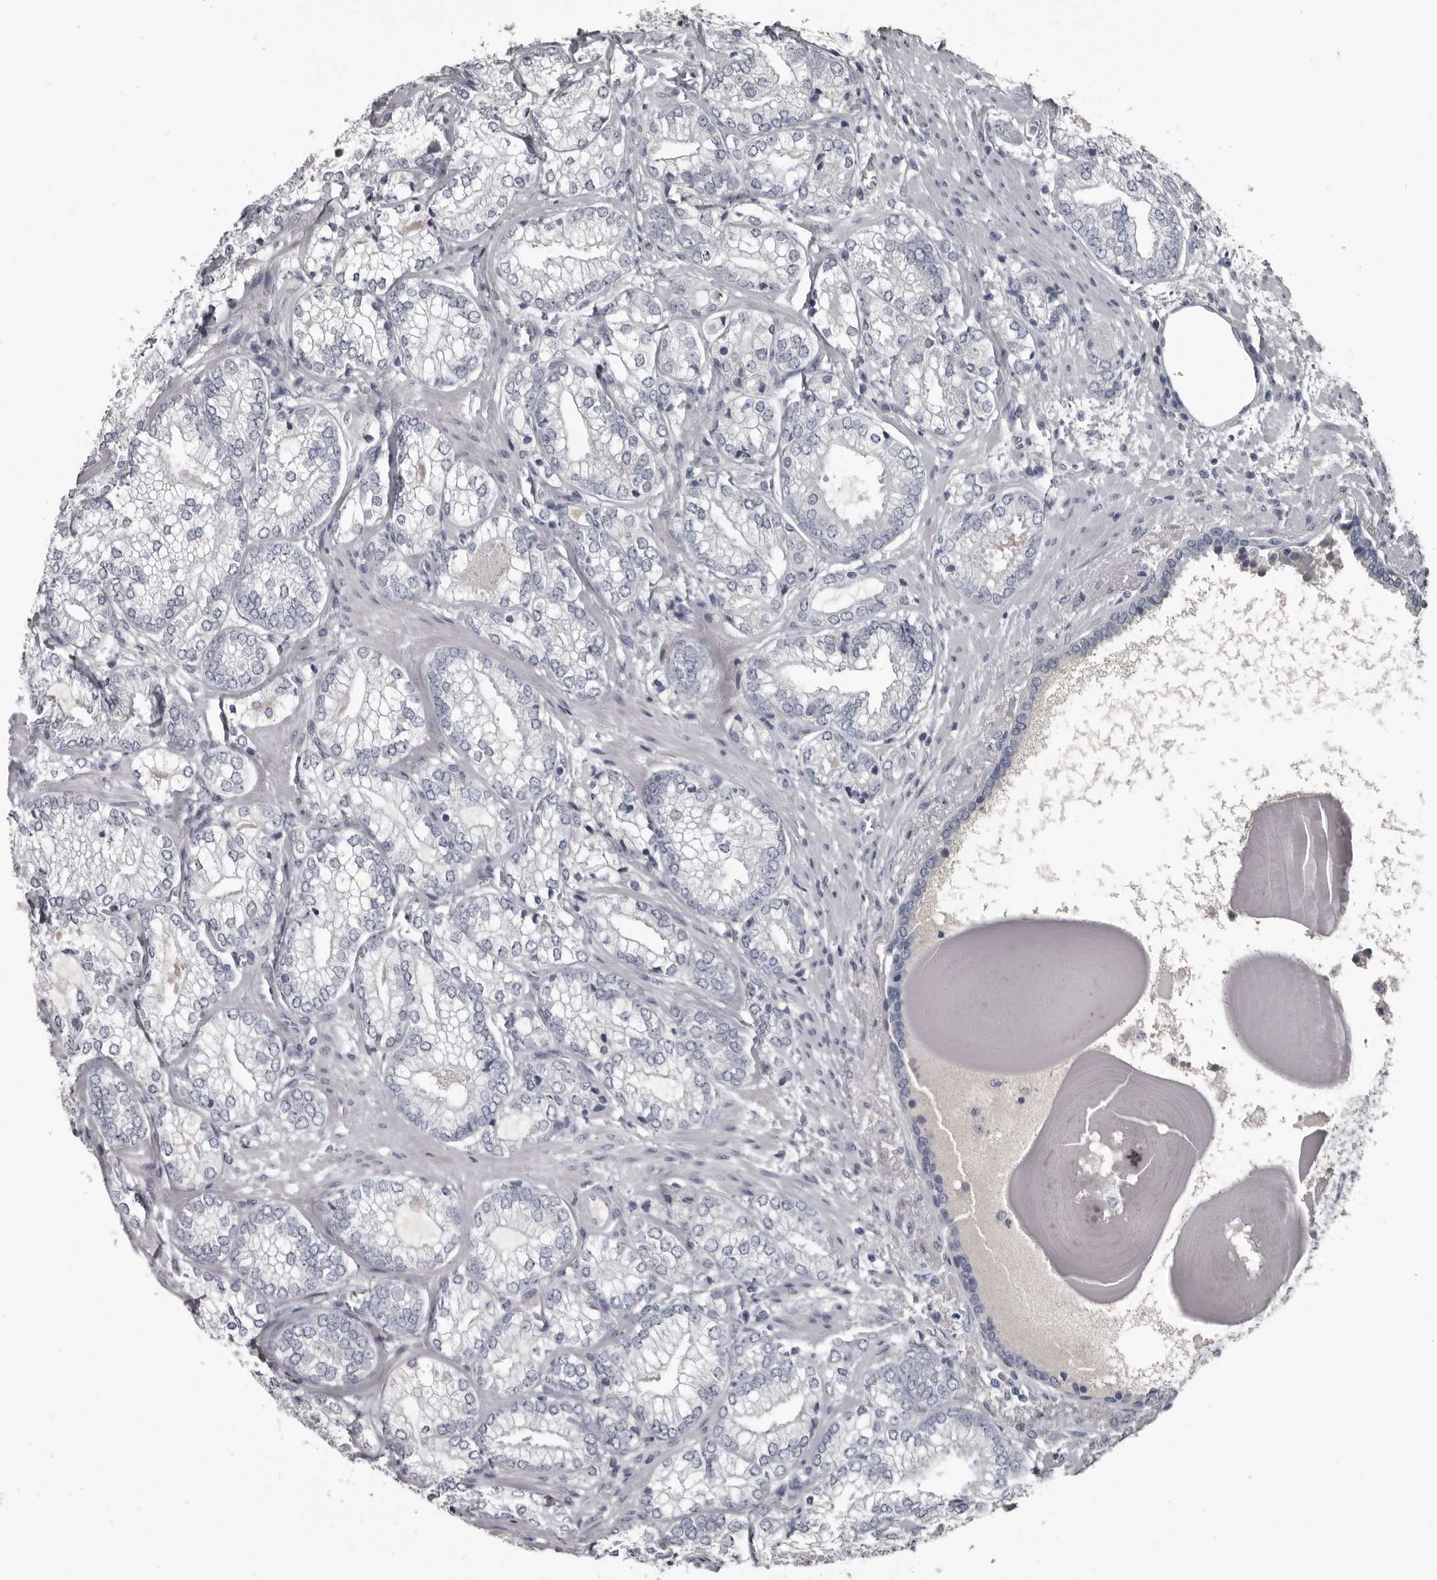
{"staining": {"intensity": "negative", "quantity": "none", "location": "none"}, "tissue": "prostate cancer", "cell_type": "Tumor cells", "image_type": "cancer", "snomed": [{"axis": "morphology", "description": "Normal morphology"}, {"axis": "morphology", "description": "Adenocarcinoma, Low grade"}, {"axis": "topography", "description": "Prostate"}], "caption": "IHC micrograph of human prostate cancer stained for a protein (brown), which reveals no expression in tumor cells.", "gene": "GREB1", "patient": {"sex": "male", "age": 72}}